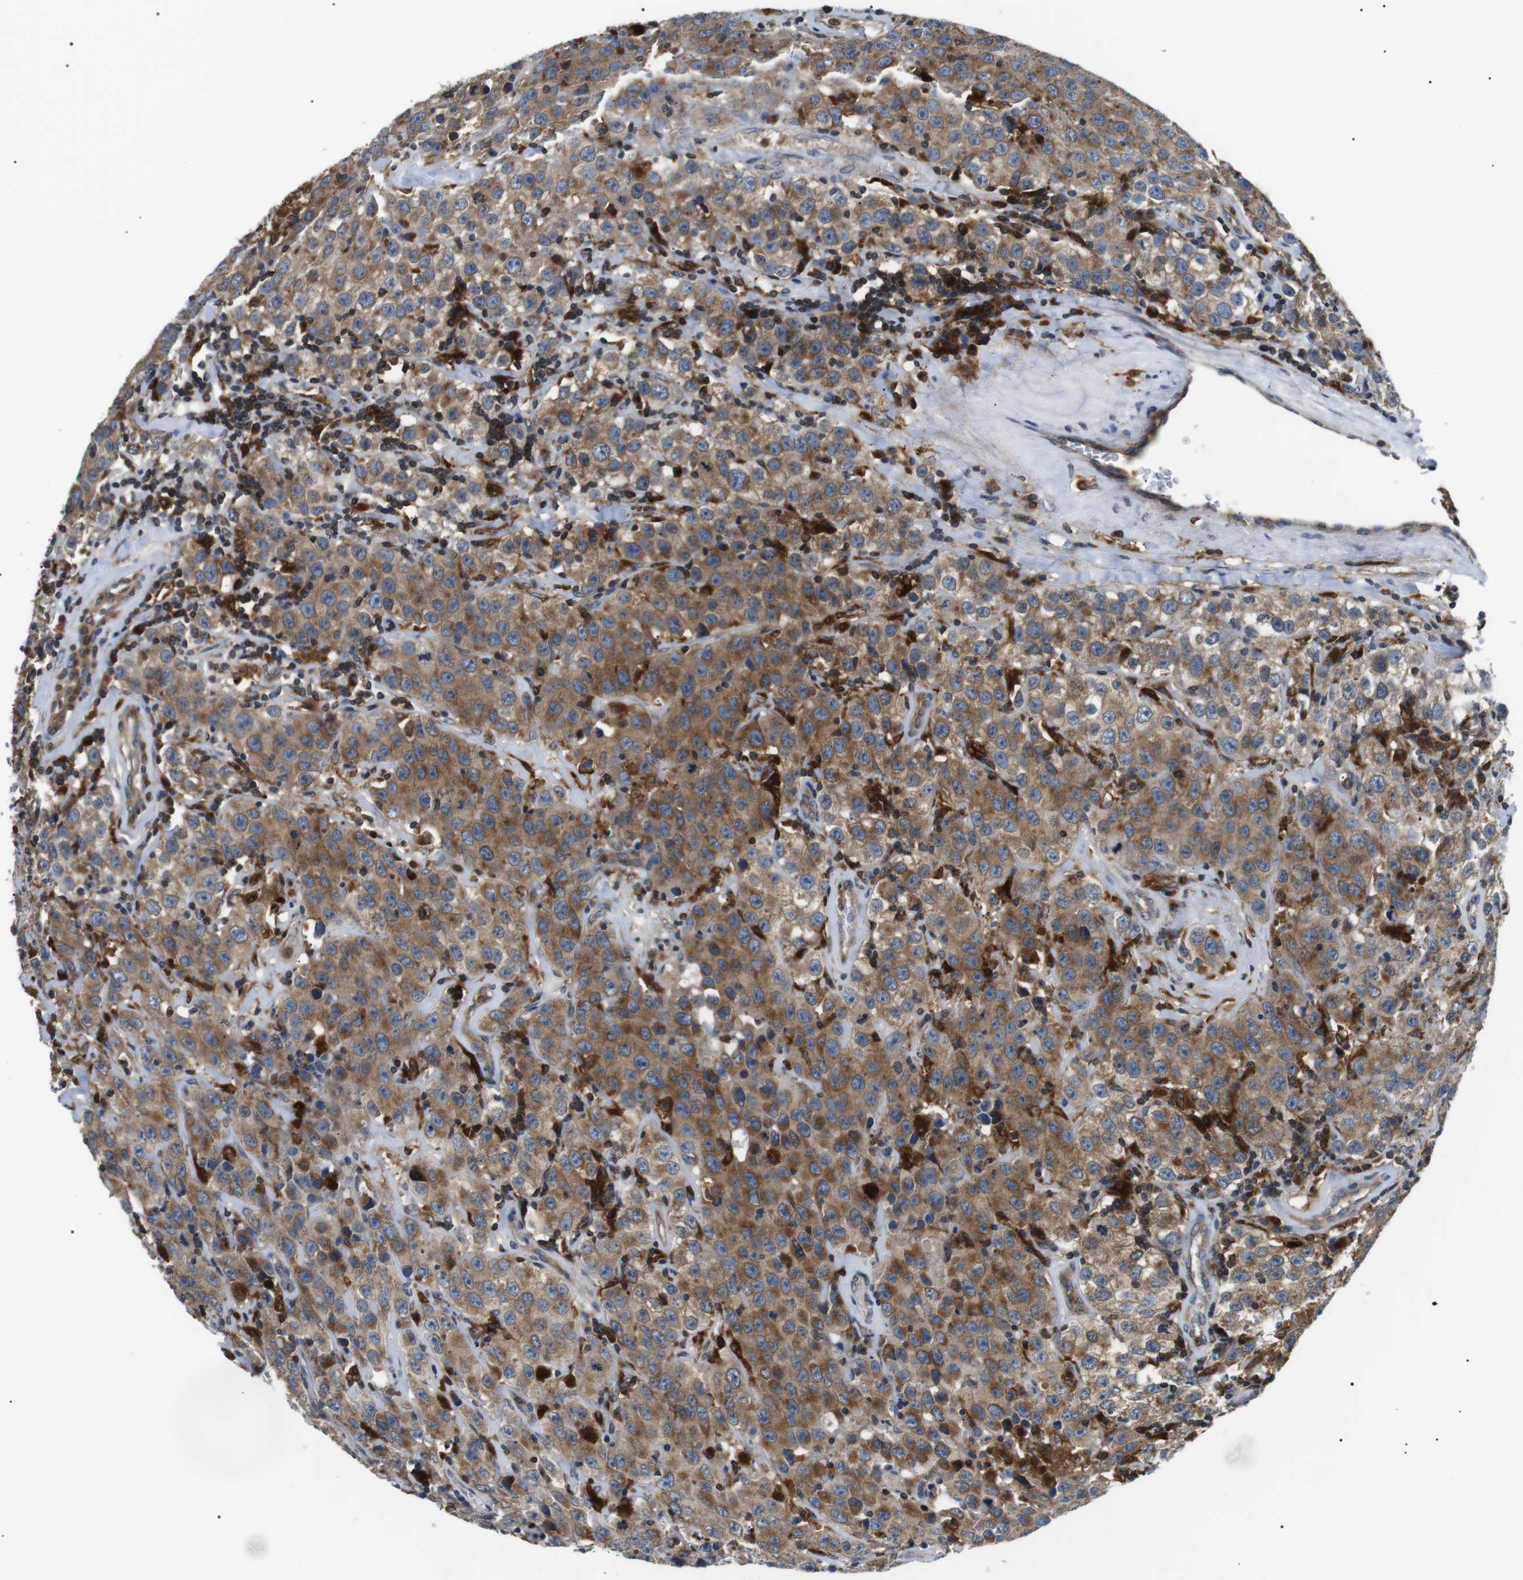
{"staining": {"intensity": "moderate", "quantity": ">75%", "location": "cytoplasmic/membranous"}, "tissue": "testis cancer", "cell_type": "Tumor cells", "image_type": "cancer", "snomed": [{"axis": "morphology", "description": "Seminoma, NOS"}, {"axis": "topography", "description": "Testis"}], "caption": "A brown stain shows moderate cytoplasmic/membranous staining of a protein in seminoma (testis) tumor cells. Immunohistochemistry (ihc) stains the protein in brown and the nuclei are stained blue.", "gene": "RAB9A", "patient": {"sex": "male", "age": 52}}